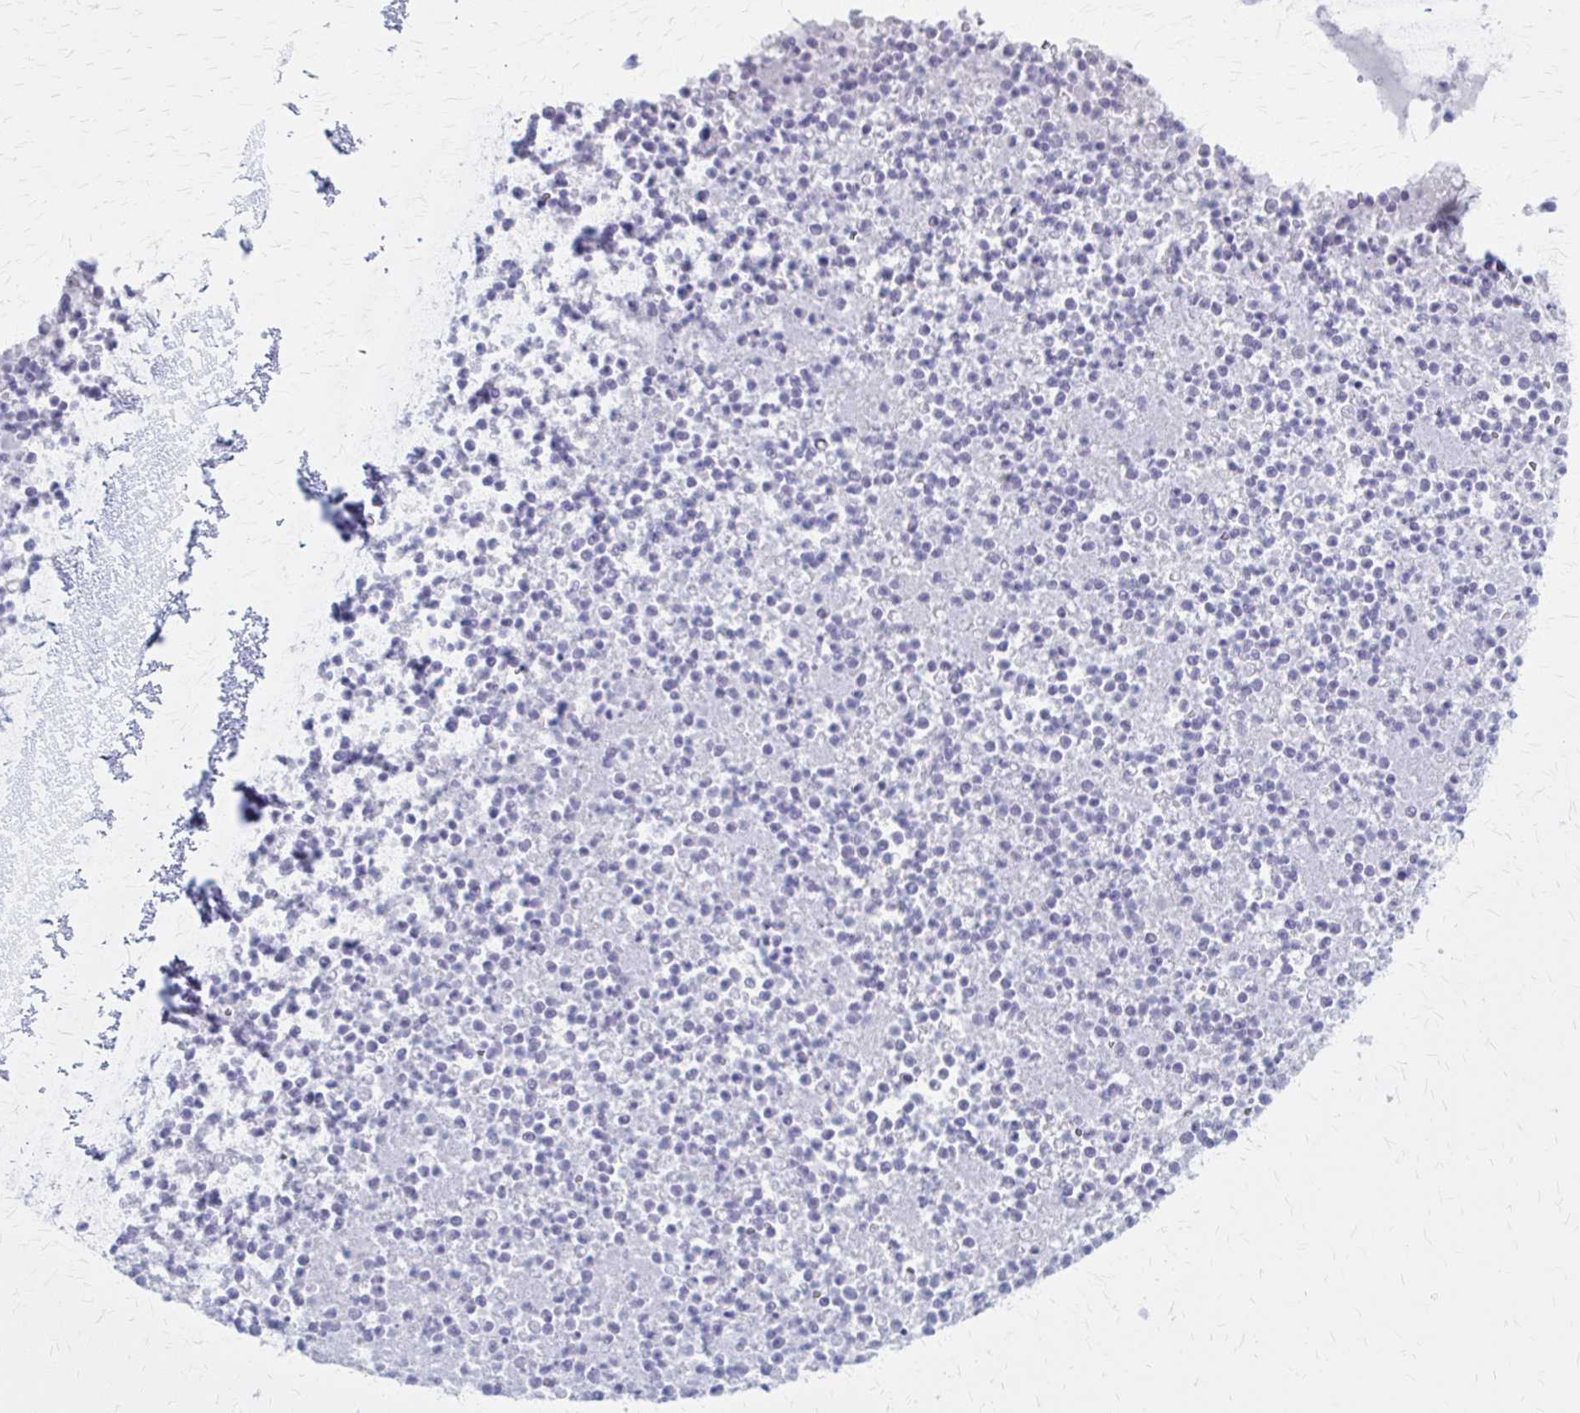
{"staining": {"intensity": "negative", "quantity": "none", "location": "none"}, "tissue": "bronchus", "cell_type": "Respiratory epithelial cells", "image_type": "normal", "snomed": [{"axis": "morphology", "description": "Normal tissue, NOS"}, {"axis": "topography", "description": "Cartilage tissue"}, {"axis": "topography", "description": "Bronchus"}], "caption": "High power microscopy histopathology image of an IHC micrograph of unremarkable bronchus, revealing no significant positivity in respiratory epithelial cells.", "gene": "KLHDC7A", "patient": {"sex": "male", "age": 56}}